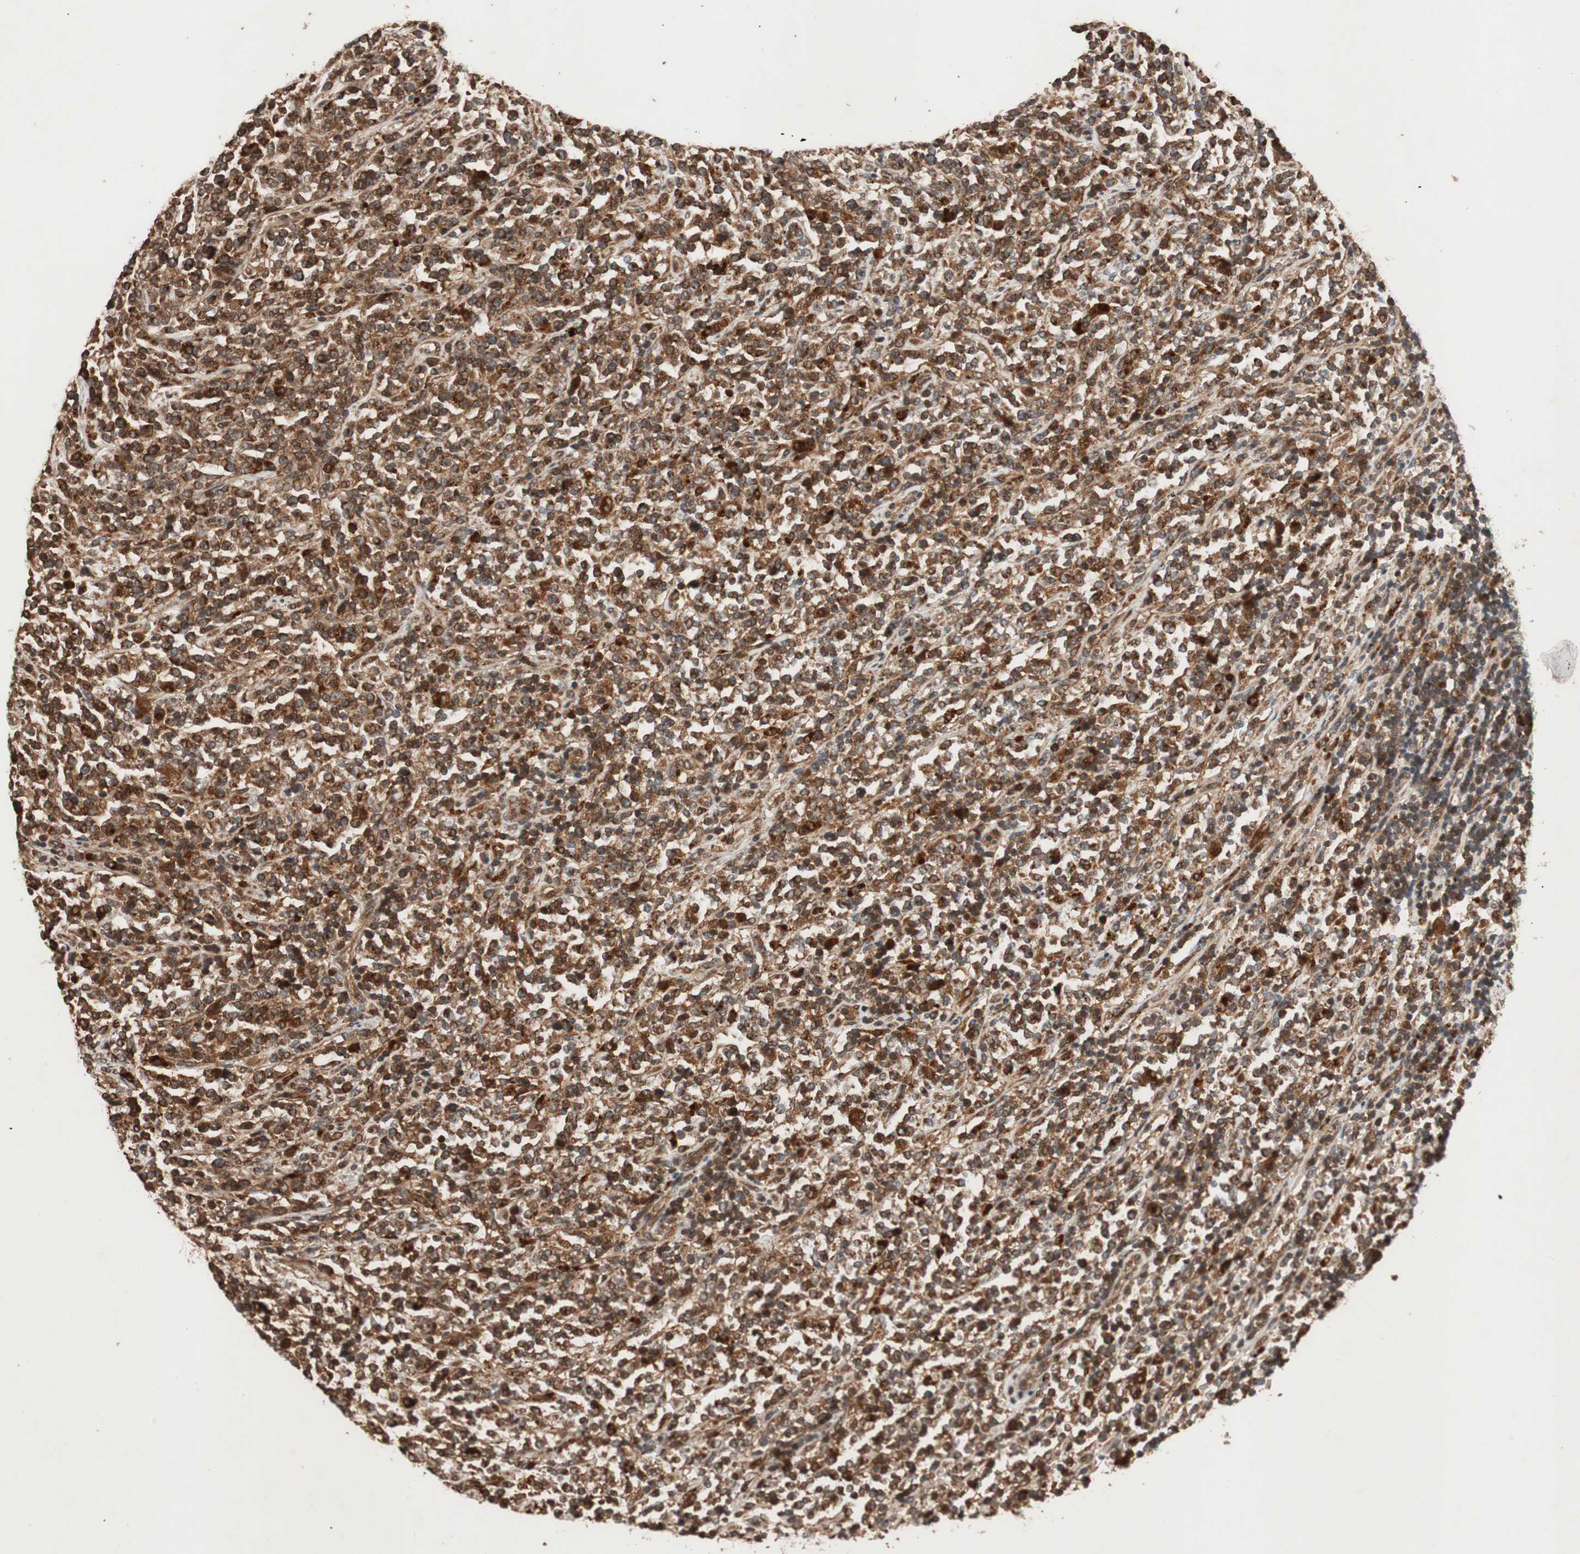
{"staining": {"intensity": "strong", "quantity": ">75%", "location": "cytoplasmic/membranous"}, "tissue": "lymphoma", "cell_type": "Tumor cells", "image_type": "cancer", "snomed": [{"axis": "morphology", "description": "Malignant lymphoma, non-Hodgkin's type, High grade"}, {"axis": "topography", "description": "Soft tissue"}], "caption": "Malignant lymphoma, non-Hodgkin's type (high-grade) stained with a brown dye exhibits strong cytoplasmic/membranous positive expression in approximately >75% of tumor cells.", "gene": "RAB1A", "patient": {"sex": "male", "age": 18}}